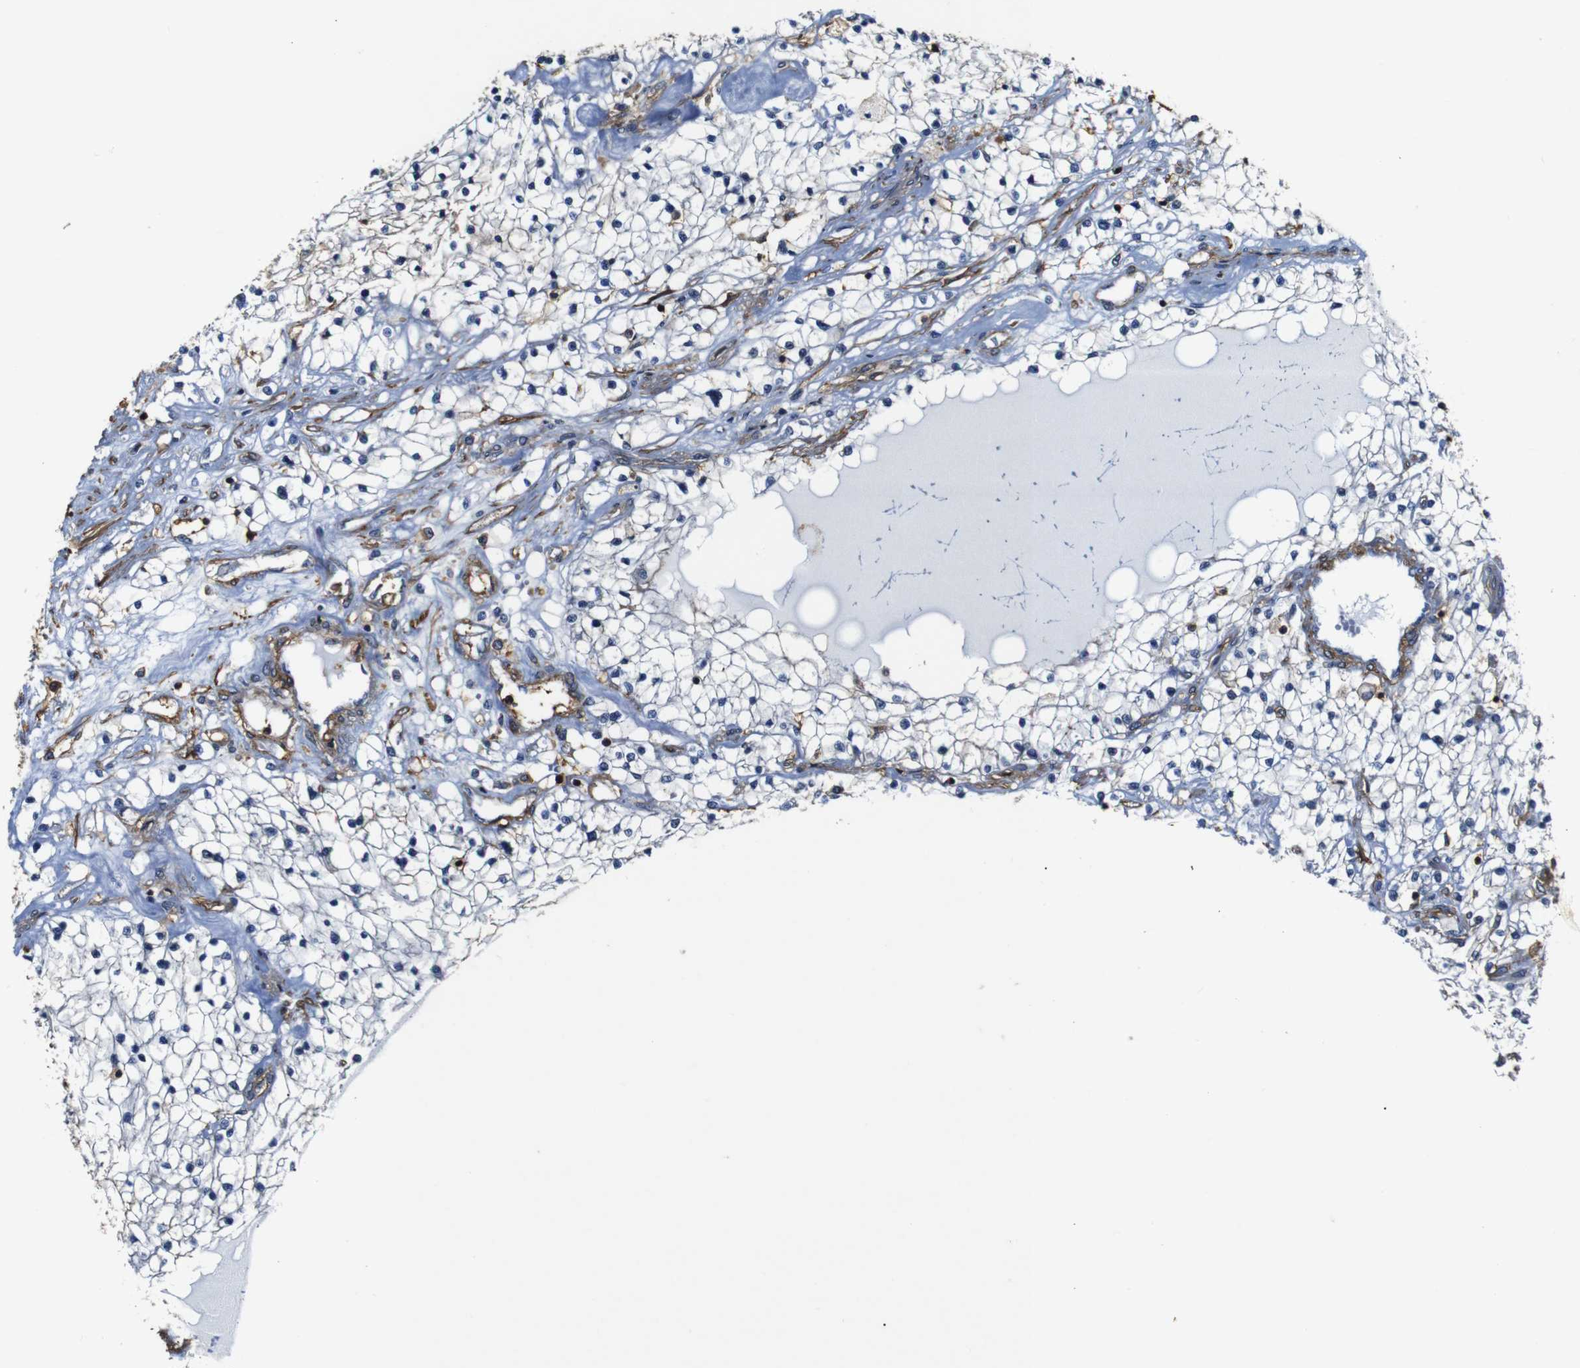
{"staining": {"intensity": "negative", "quantity": "none", "location": "none"}, "tissue": "renal cancer", "cell_type": "Tumor cells", "image_type": "cancer", "snomed": [{"axis": "morphology", "description": "Adenocarcinoma, NOS"}, {"axis": "topography", "description": "Kidney"}], "caption": "Immunohistochemistry micrograph of adenocarcinoma (renal) stained for a protein (brown), which exhibits no positivity in tumor cells.", "gene": "PI4KA", "patient": {"sex": "male", "age": 68}}